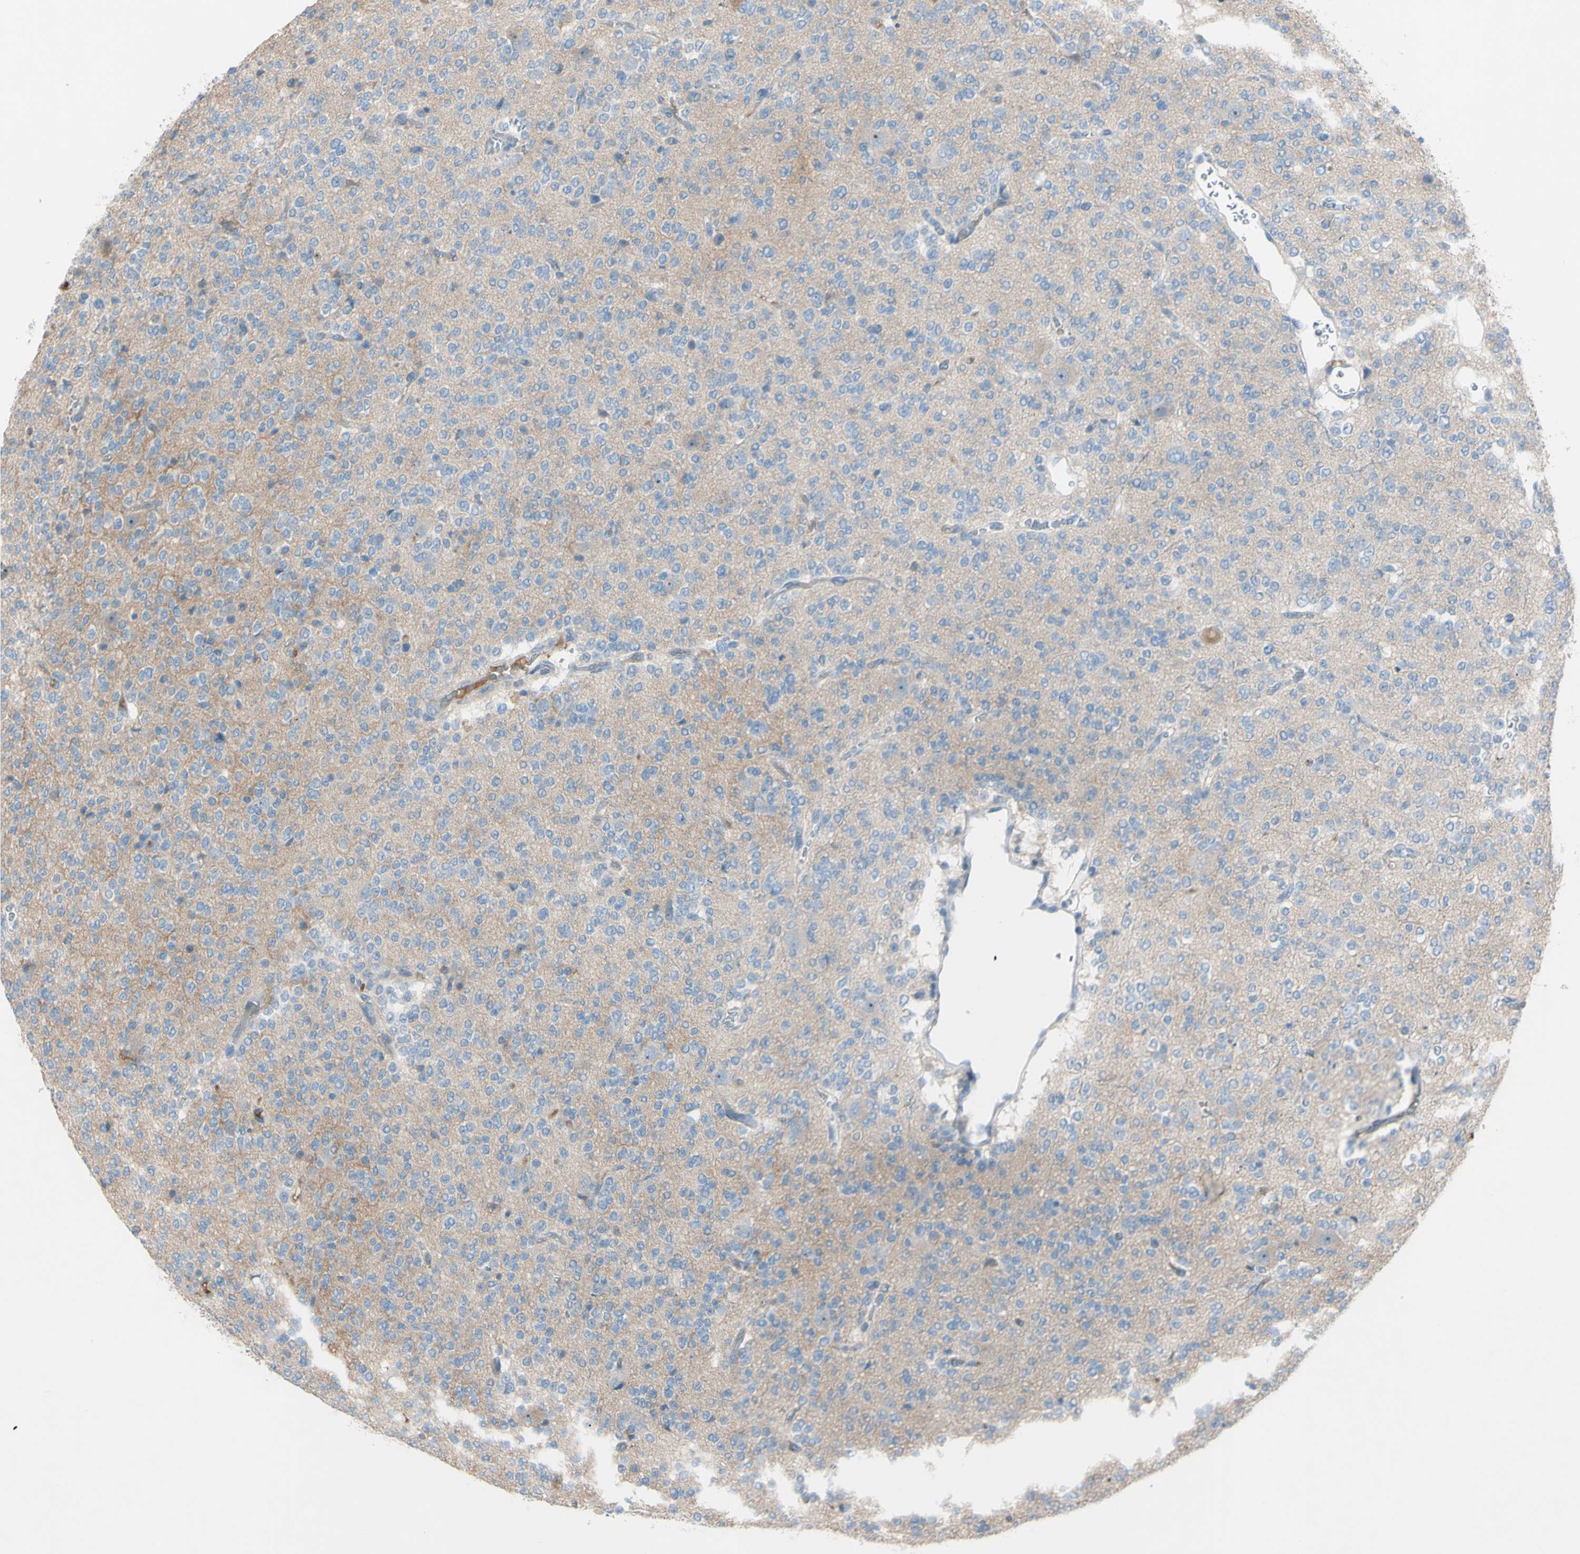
{"staining": {"intensity": "moderate", "quantity": ">75%", "location": "cytoplasmic/membranous"}, "tissue": "glioma", "cell_type": "Tumor cells", "image_type": "cancer", "snomed": [{"axis": "morphology", "description": "Glioma, malignant, Low grade"}, {"axis": "topography", "description": "Brain"}], "caption": "Human malignant low-grade glioma stained with a brown dye shows moderate cytoplasmic/membranous positive positivity in about >75% of tumor cells.", "gene": "ATRN", "patient": {"sex": "male", "age": 38}}